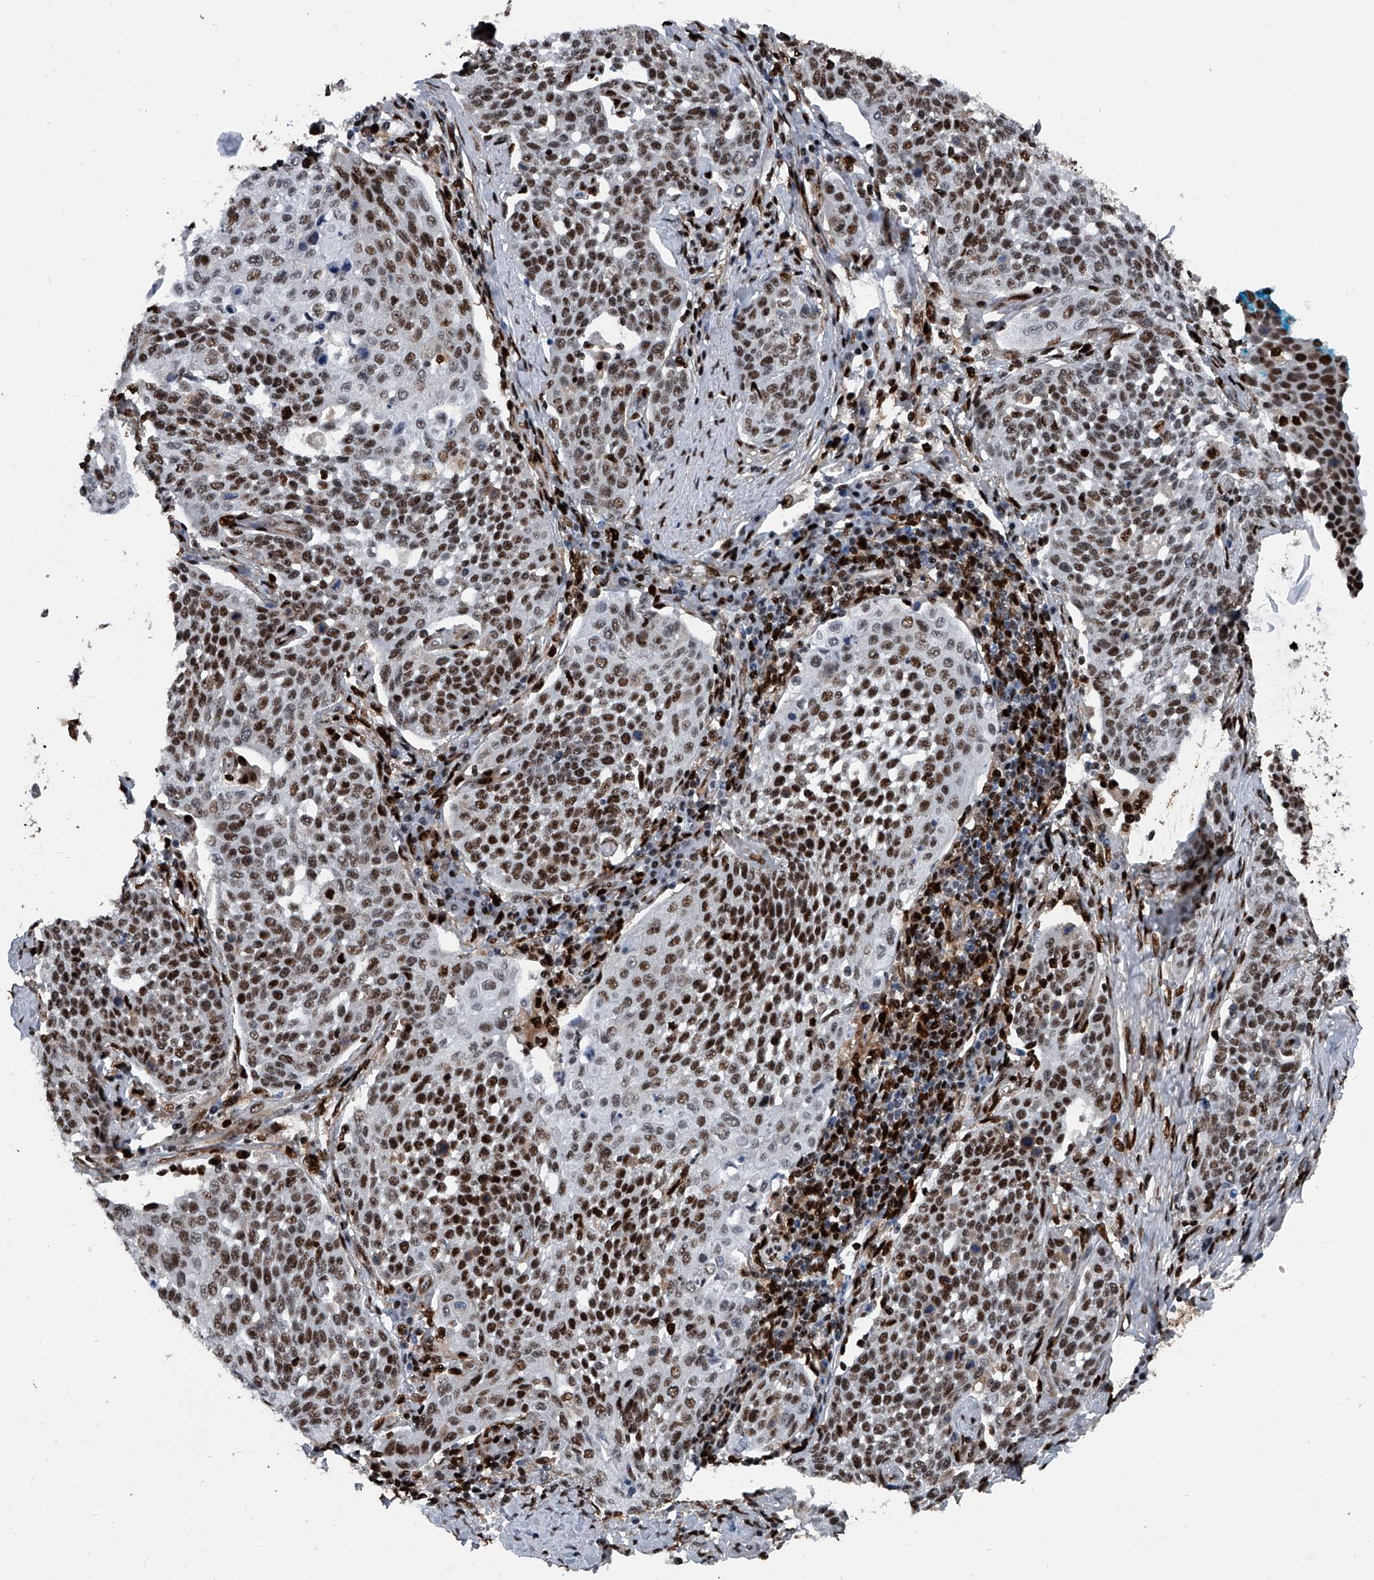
{"staining": {"intensity": "strong", "quantity": "25%-75%", "location": "nuclear"}, "tissue": "cervical cancer", "cell_type": "Tumor cells", "image_type": "cancer", "snomed": [{"axis": "morphology", "description": "Squamous cell carcinoma, NOS"}, {"axis": "topography", "description": "Cervix"}], "caption": "Protein analysis of squamous cell carcinoma (cervical) tissue shows strong nuclear positivity in about 25%-75% of tumor cells. The staining was performed using DAB to visualize the protein expression in brown, while the nuclei were stained in blue with hematoxylin (Magnification: 20x).", "gene": "FKBP5", "patient": {"sex": "female", "age": 34}}